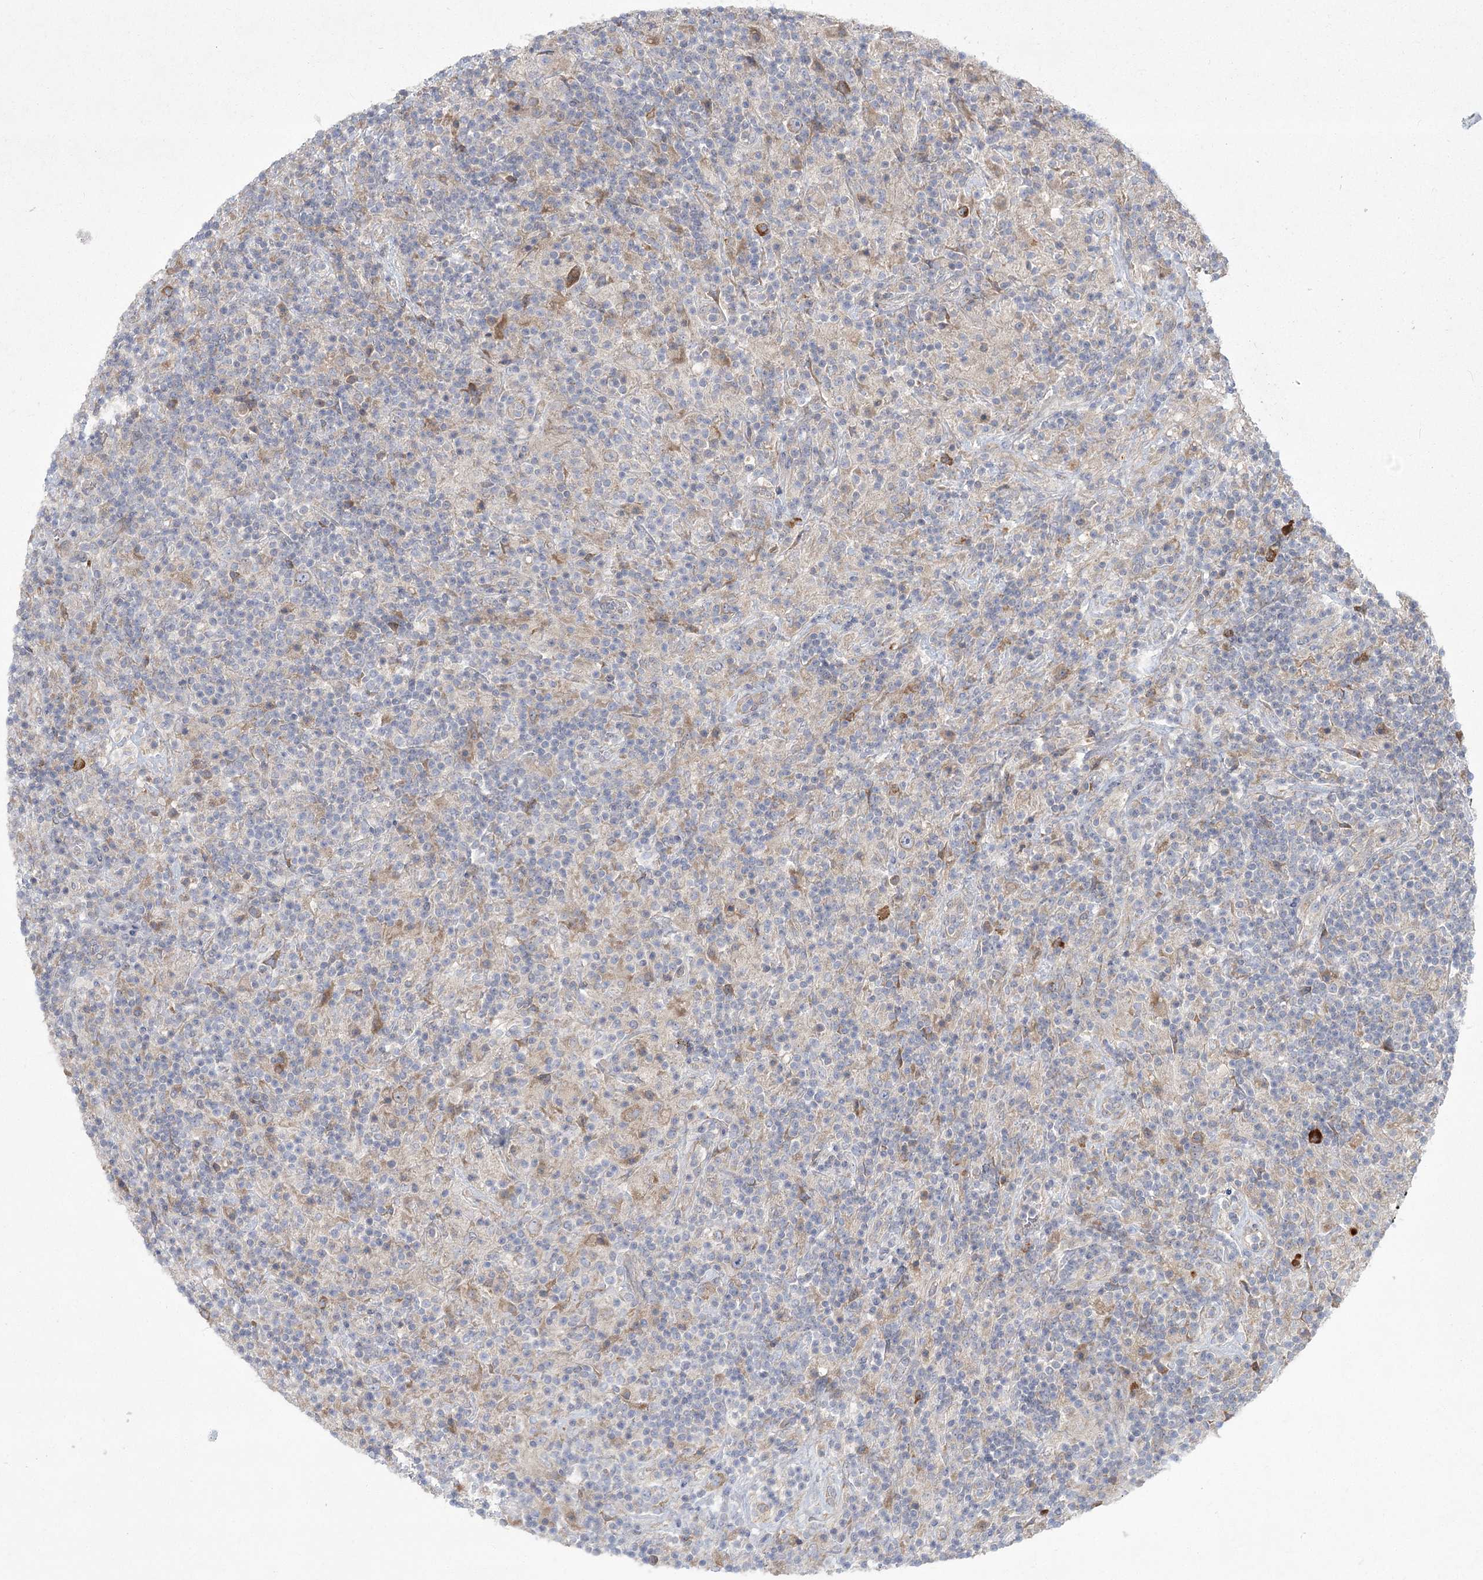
{"staining": {"intensity": "weak", "quantity": "25%-75%", "location": "cytoplasmic/membranous"}, "tissue": "lymphoma", "cell_type": "Tumor cells", "image_type": "cancer", "snomed": [{"axis": "morphology", "description": "Hodgkin's disease, NOS"}, {"axis": "topography", "description": "Lymph node"}], "caption": "Tumor cells show weak cytoplasmic/membranous expression in about 25%-75% of cells in Hodgkin's disease.", "gene": "CAMTA1", "patient": {"sex": "male", "age": 70}}